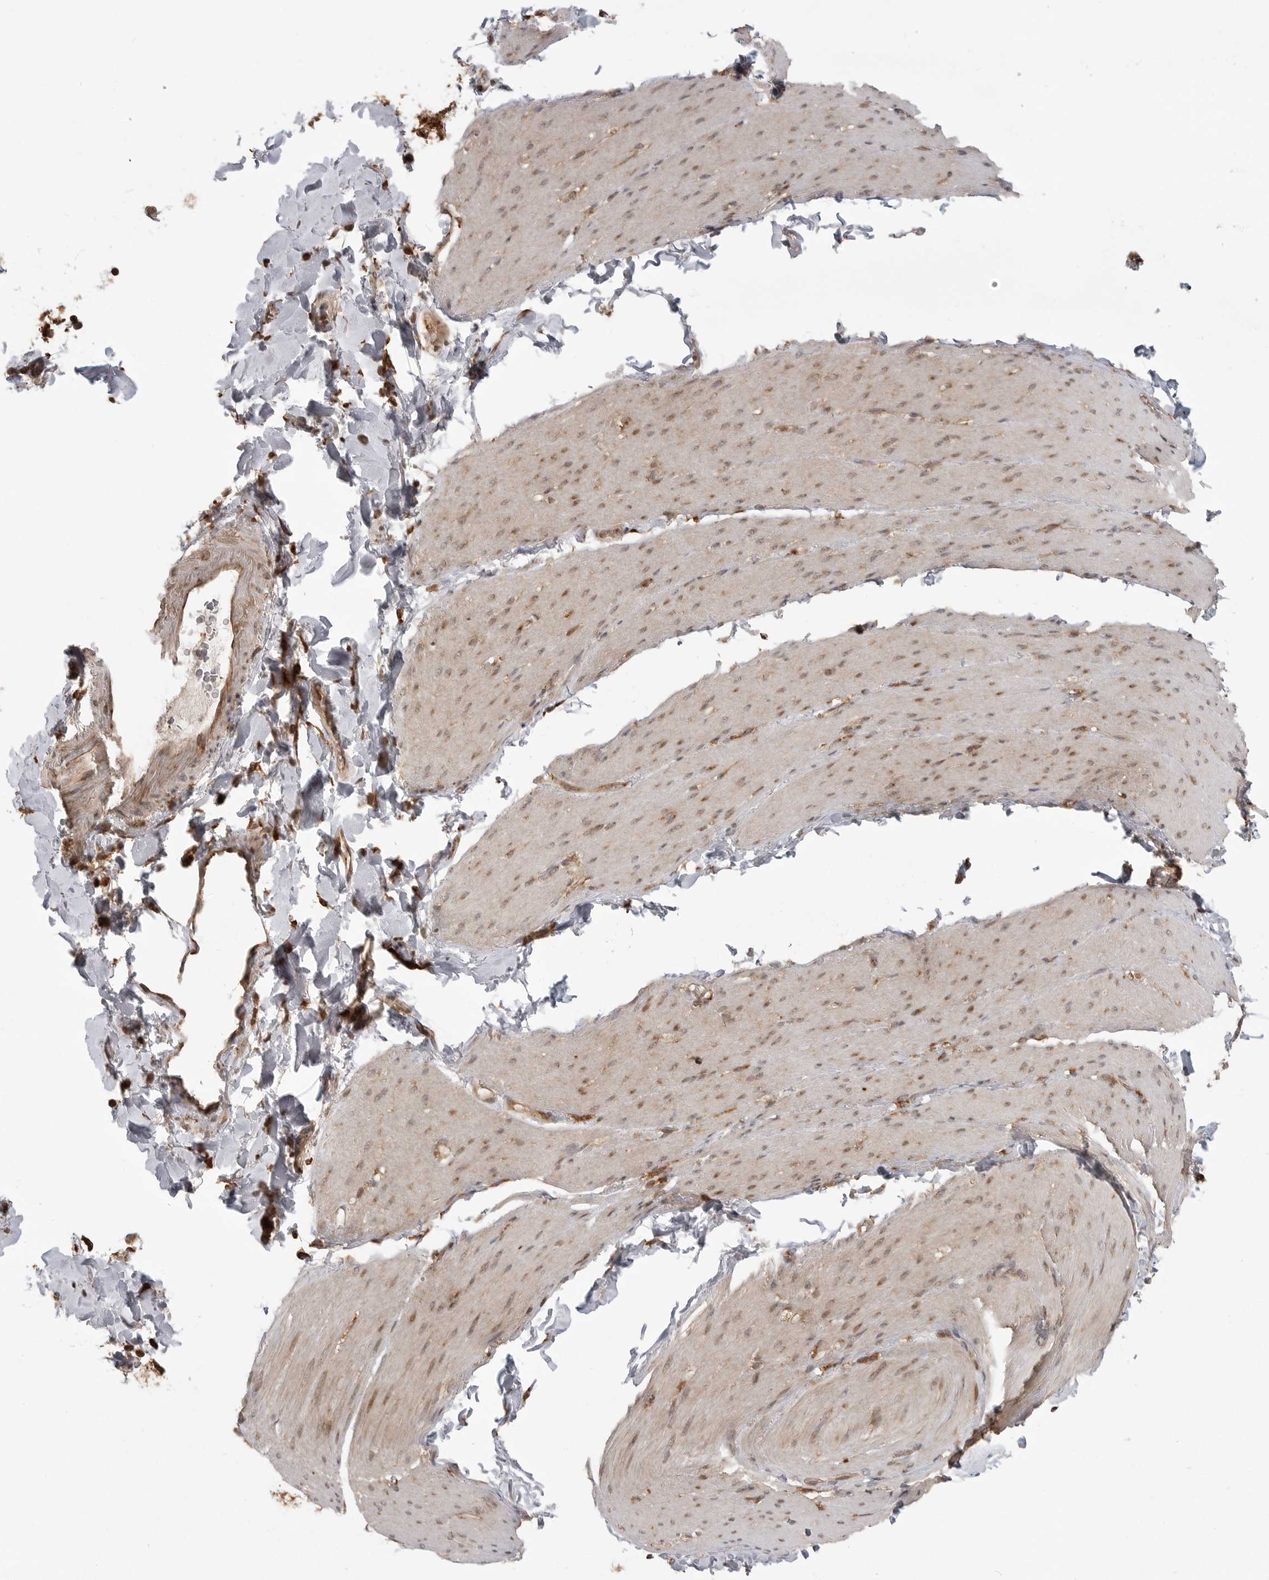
{"staining": {"intensity": "weak", "quantity": "25%-75%", "location": "cytoplasmic/membranous,nuclear"}, "tissue": "smooth muscle", "cell_type": "Smooth muscle cells", "image_type": "normal", "snomed": [{"axis": "morphology", "description": "Normal tissue, NOS"}, {"axis": "topography", "description": "Smooth muscle"}, {"axis": "topography", "description": "Small intestine"}], "caption": "The histopathology image reveals immunohistochemical staining of benign smooth muscle. There is weak cytoplasmic/membranous,nuclear staining is appreciated in about 25%-75% of smooth muscle cells.", "gene": "FAT3", "patient": {"sex": "female", "age": 84}}